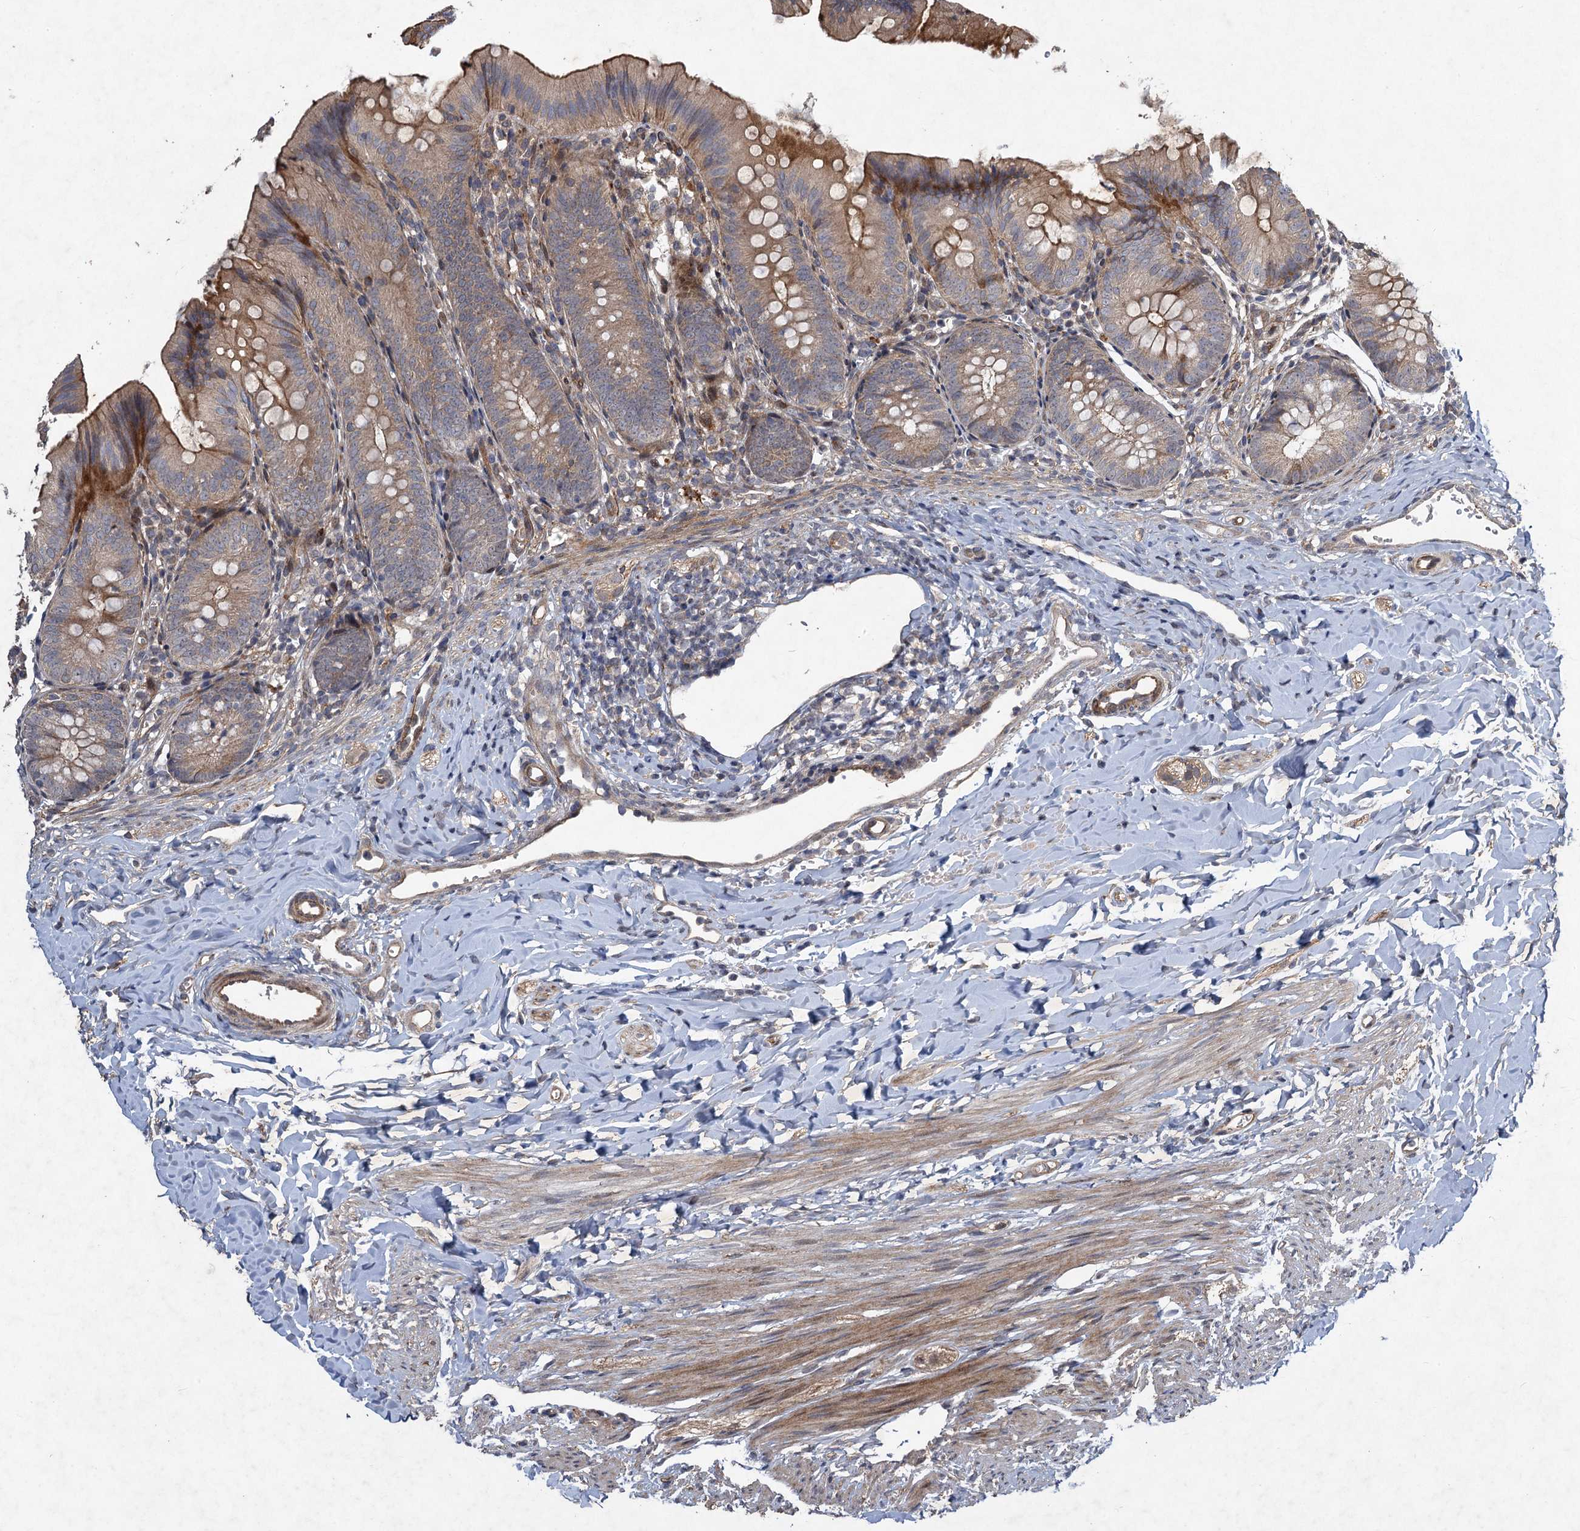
{"staining": {"intensity": "moderate", "quantity": "25%-75%", "location": "cytoplasmic/membranous"}, "tissue": "appendix", "cell_type": "Glandular cells", "image_type": "normal", "snomed": [{"axis": "morphology", "description": "Normal tissue, NOS"}, {"axis": "topography", "description": "Appendix"}], "caption": "This photomicrograph displays immunohistochemistry staining of normal human appendix, with medium moderate cytoplasmic/membranous staining in approximately 25%-75% of glandular cells.", "gene": "NUDT22", "patient": {"sex": "male", "age": 1}}